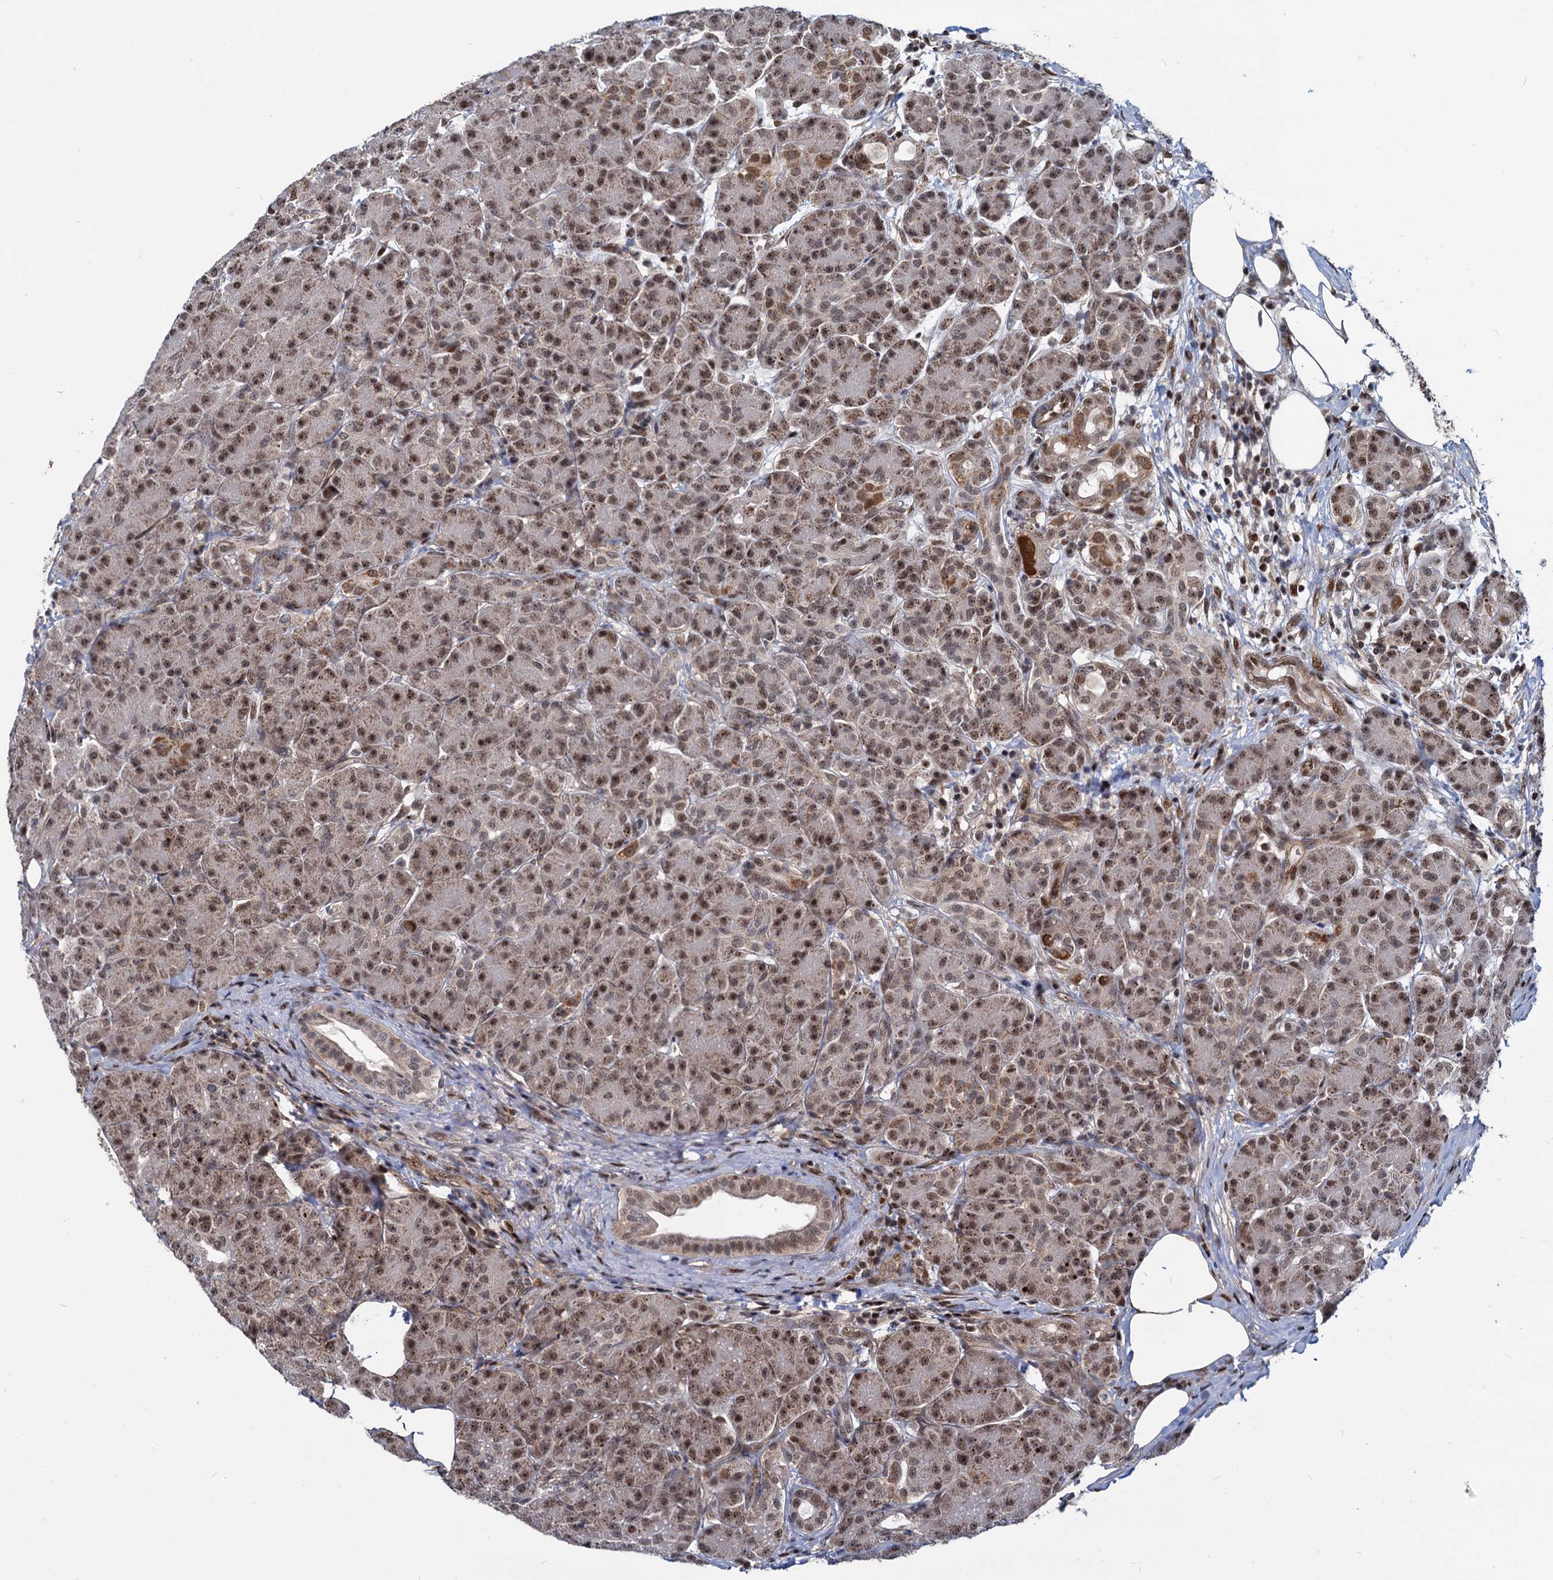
{"staining": {"intensity": "moderate", "quantity": ">75%", "location": "cytoplasmic/membranous,nuclear"}, "tissue": "pancreas", "cell_type": "Exocrine glandular cells", "image_type": "normal", "snomed": [{"axis": "morphology", "description": "Normal tissue, NOS"}, {"axis": "topography", "description": "Pancreas"}], "caption": "Pancreas stained for a protein displays moderate cytoplasmic/membranous,nuclear positivity in exocrine glandular cells. (Stains: DAB in brown, nuclei in blue, Microscopy: brightfield microscopy at high magnification).", "gene": "UBLCP1", "patient": {"sex": "male", "age": 63}}